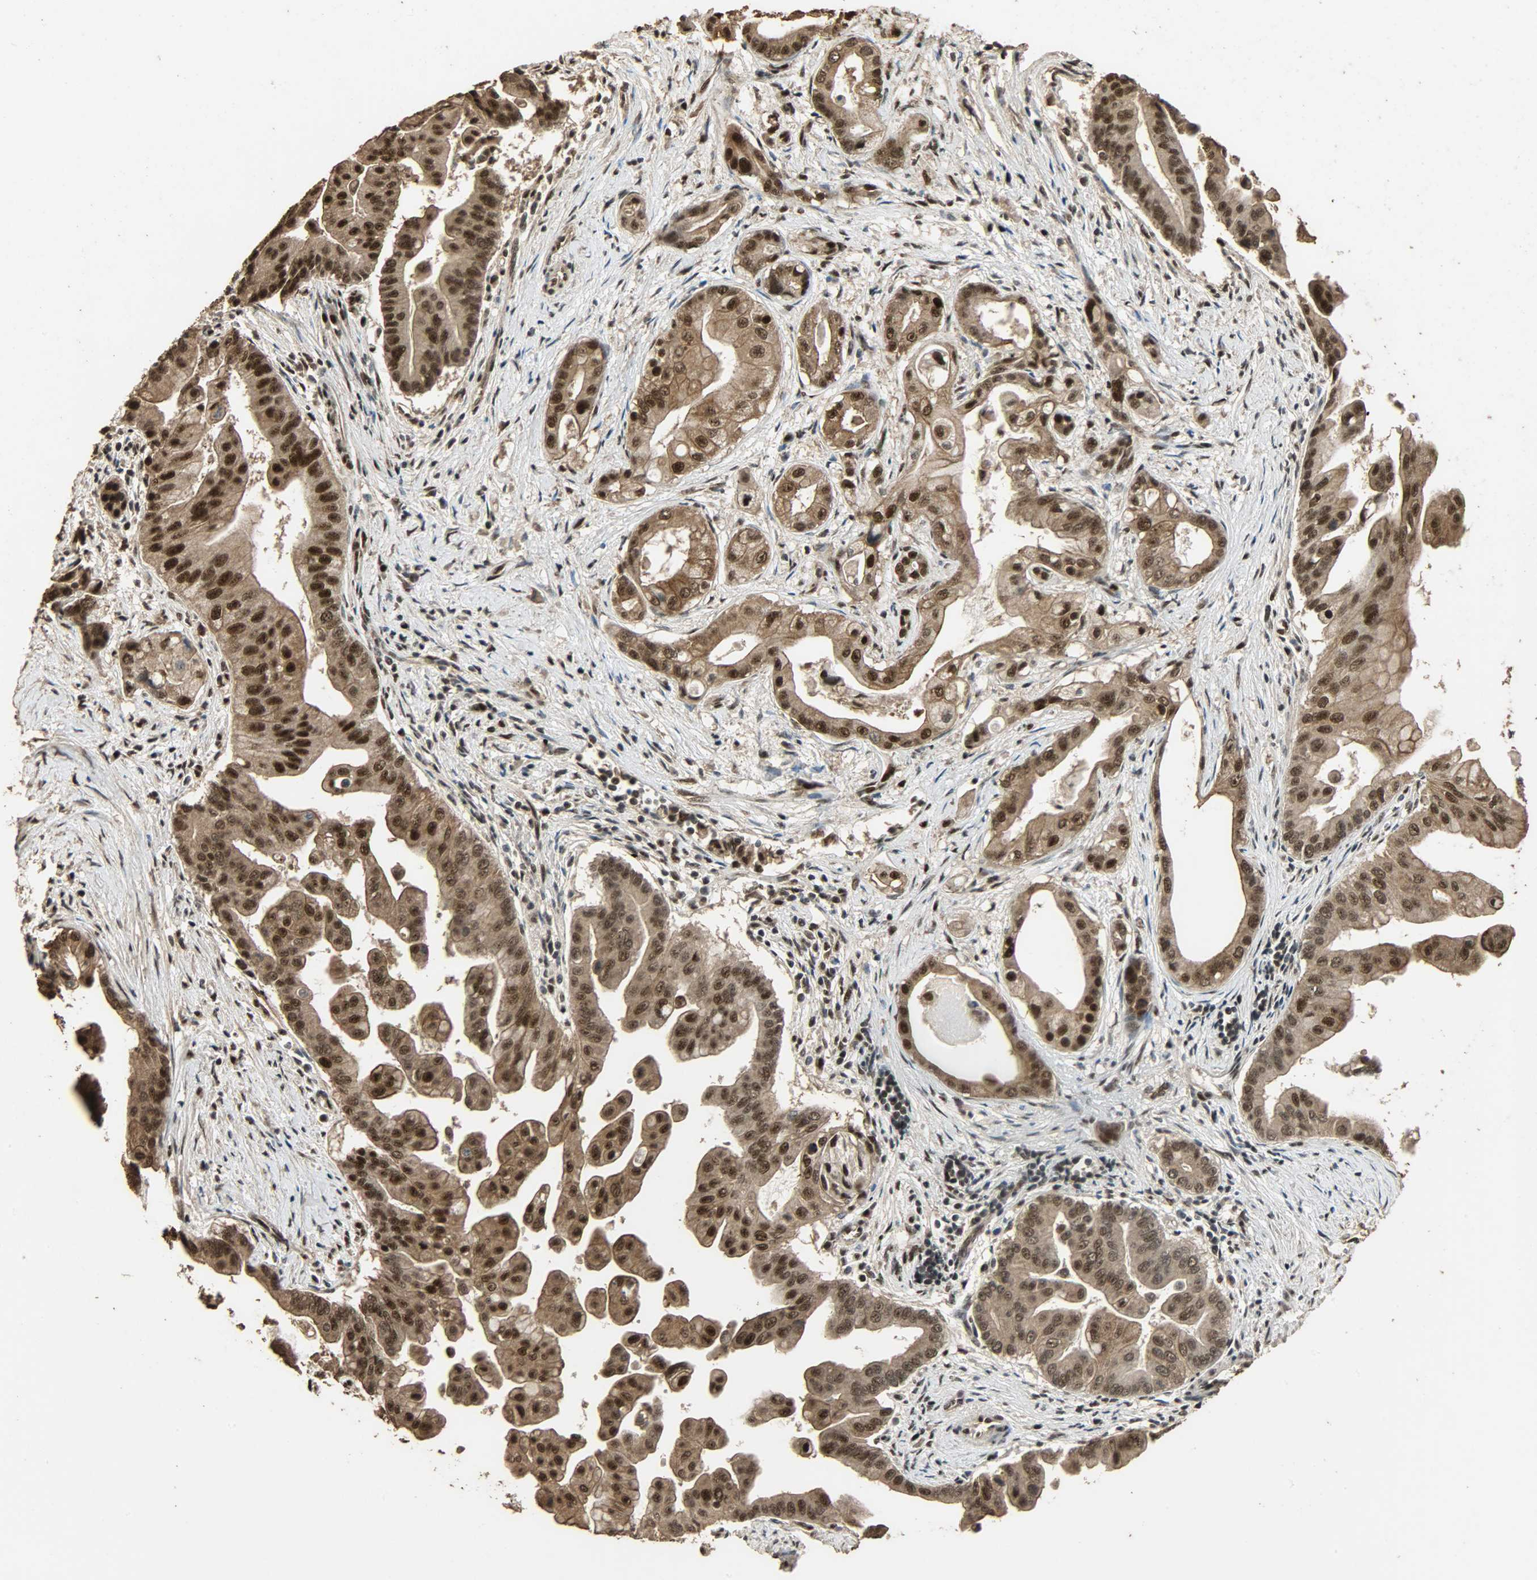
{"staining": {"intensity": "strong", "quantity": ">75%", "location": "cytoplasmic/membranous,nuclear"}, "tissue": "pancreatic cancer", "cell_type": "Tumor cells", "image_type": "cancer", "snomed": [{"axis": "morphology", "description": "Adenocarcinoma, NOS"}, {"axis": "topography", "description": "Pancreas"}], "caption": "Tumor cells reveal high levels of strong cytoplasmic/membranous and nuclear positivity in approximately >75% of cells in pancreatic cancer (adenocarcinoma).", "gene": "CCNT2", "patient": {"sex": "female", "age": 75}}